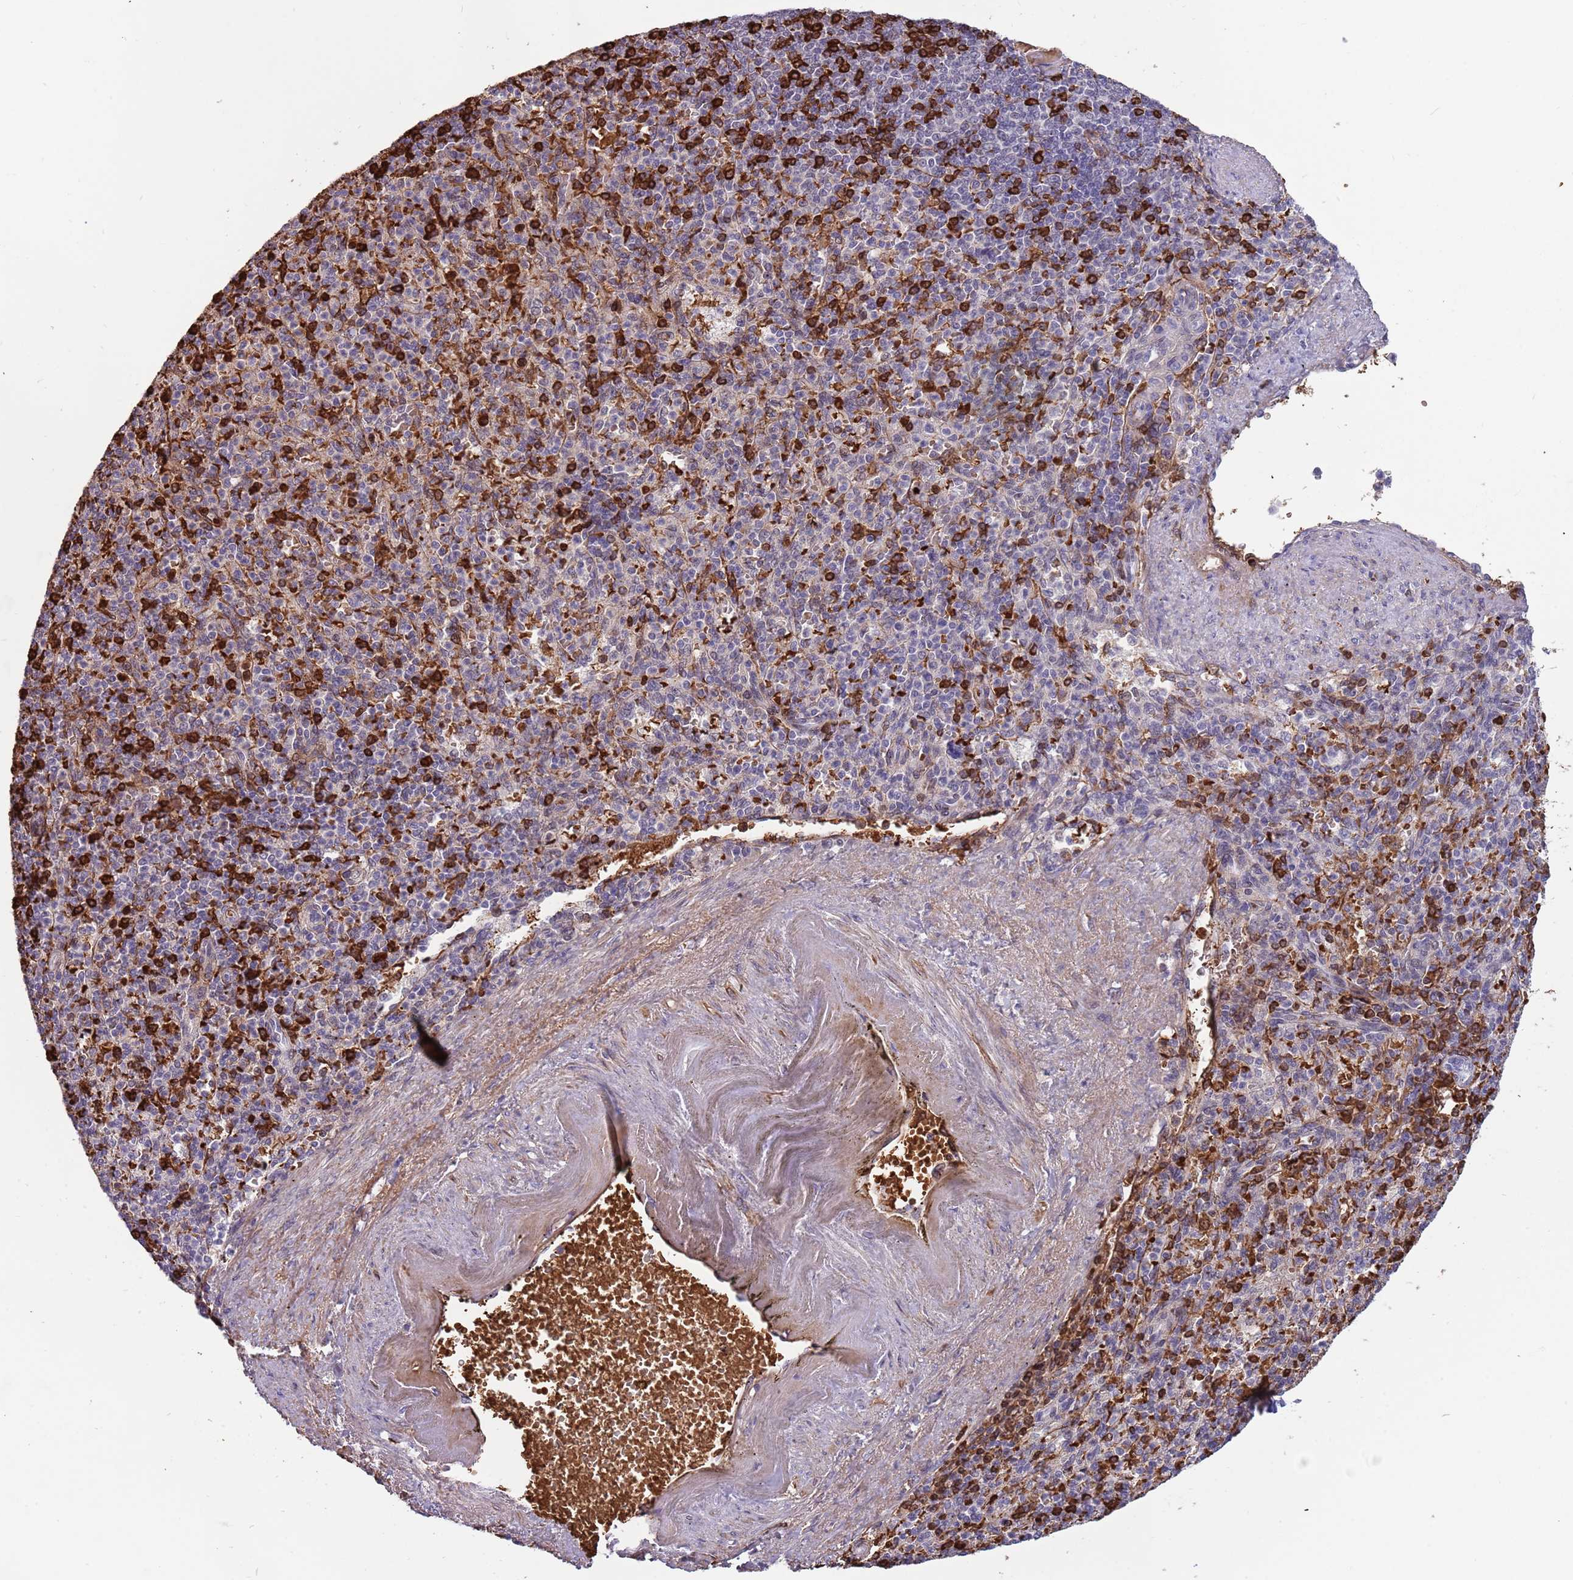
{"staining": {"intensity": "strong", "quantity": "25%-75%", "location": "cytoplasmic/membranous"}, "tissue": "spleen", "cell_type": "Cells in red pulp", "image_type": "normal", "snomed": [{"axis": "morphology", "description": "Normal tissue, NOS"}, {"axis": "topography", "description": "Spleen"}], "caption": "A high-resolution micrograph shows immunohistochemistry staining of unremarkable spleen, which reveals strong cytoplasmic/membranous expression in about 25%-75% of cells in red pulp. The protein of interest is stained brown, and the nuclei are stained in blue (DAB (3,3'-diaminobenzidine) IHC with brightfield microscopy, high magnification).", "gene": "LYPD6B", "patient": {"sex": "female", "age": 74}}